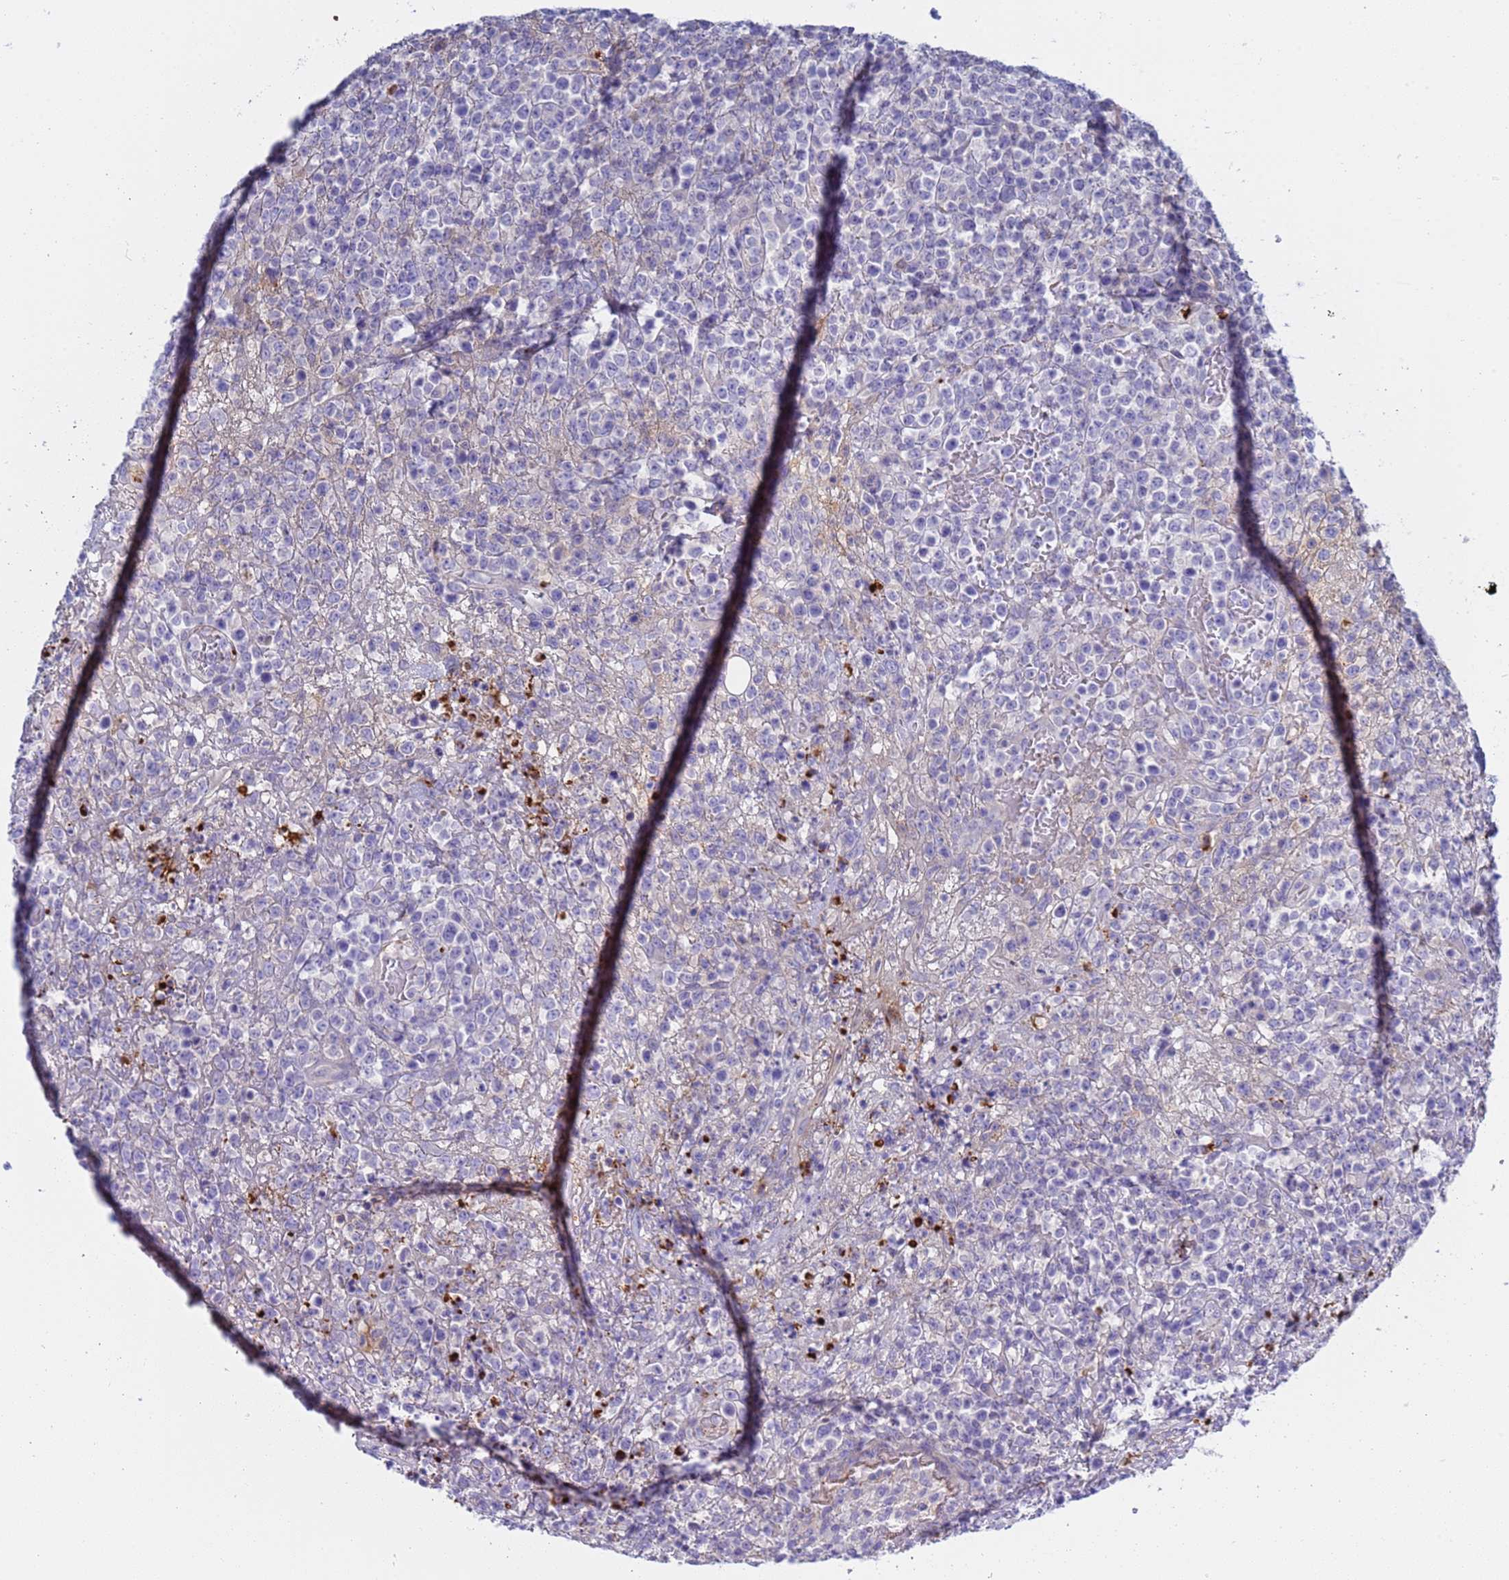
{"staining": {"intensity": "negative", "quantity": "none", "location": "none"}, "tissue": "lymphoma", "cell_type": "Tumor cells", "image_type": "cancer", "snomed": [{"axis": "morphology", "description": "Malignant lymphoma, non-Hodgkin's type, High grade"}, {"axis": "topography", "description": "Colon"}], "caption": "Tumor cells show no significant positivity in lymphoma.", "gene": "C4orf46", "patient": {"sex": "female", "age": 53}}